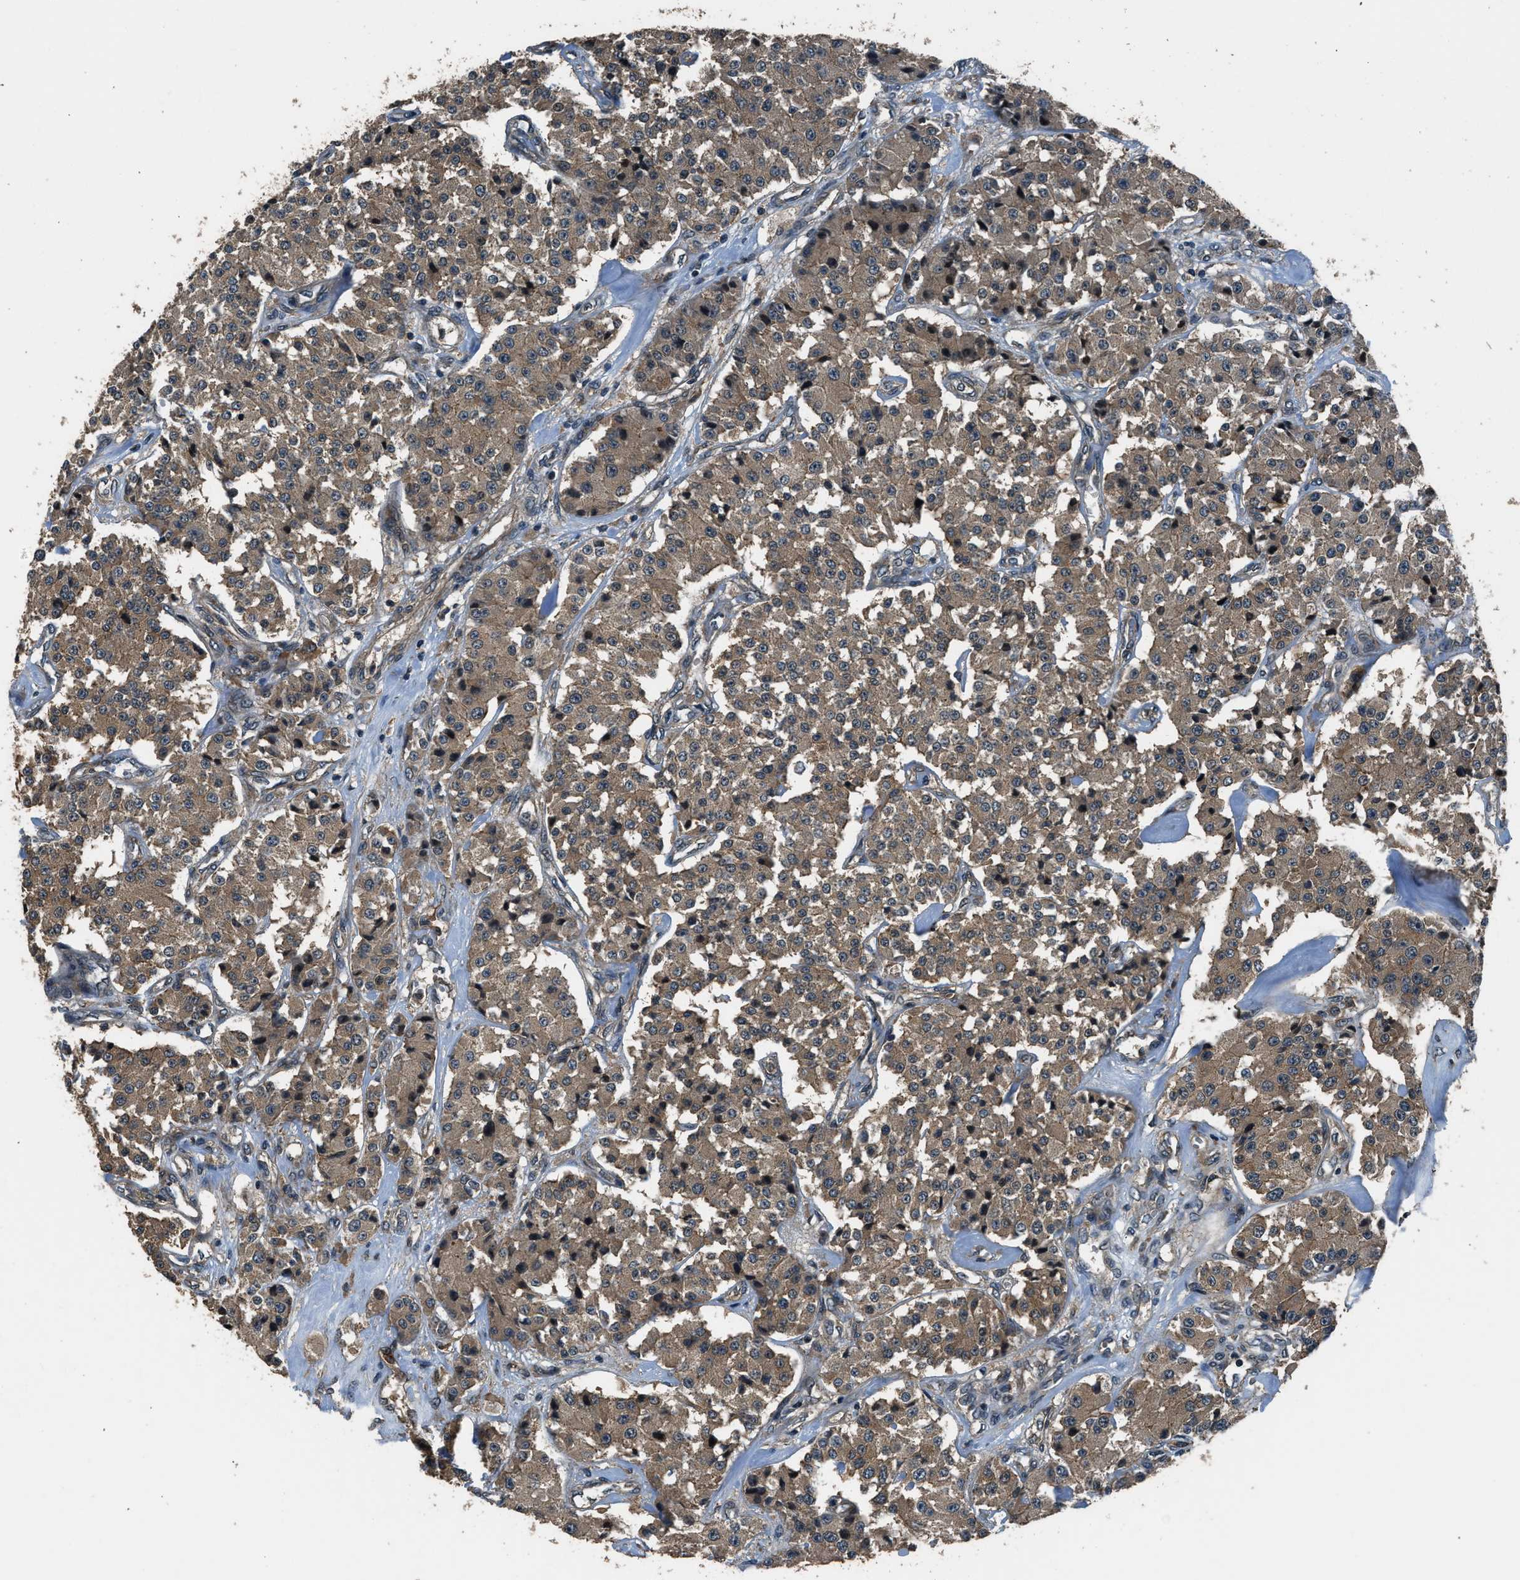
{"staining": {"intensity": "moderate", "quantity": ">75%", "location": "cytoplasmic/membranous"}, "tissue": "carcinoid", "cell_type": "Tumor cells", "image_type": "cancer", "snomed": [{"axis": "morphology", "description": "Carcinoid, malignant, NOS"}, {"axis": "topography", "description": "Pancreas"}], "caption": "Human carcinoid (malignant) stained with a brown dye displays moderate cytoplasmic/membranous positive positivity in approximately >75% of tumor cells.", "gene": "ARHGEF11", "patient": {"sex": "male", "age": 41}}